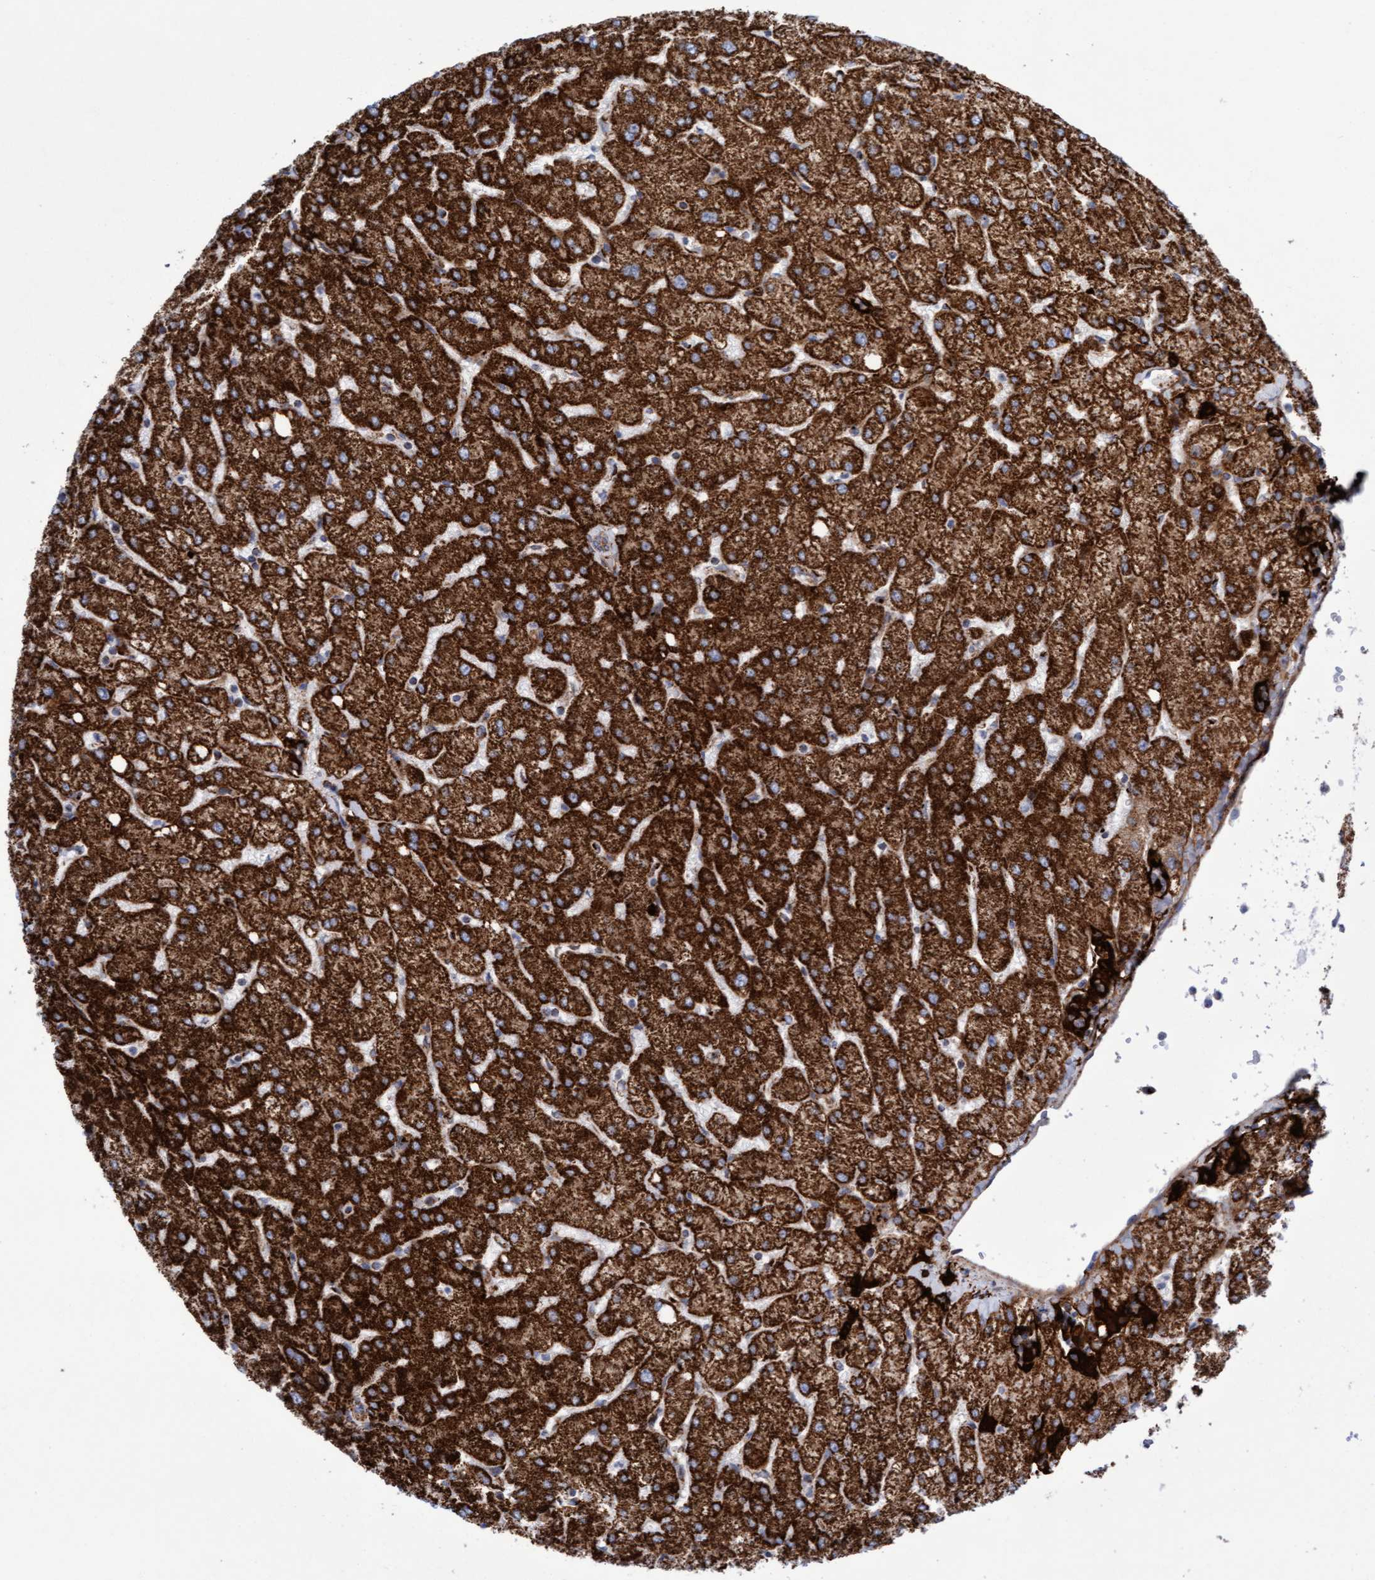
{"staining": {"intensity": "moderate", "quantity": ">75%", "location": "cytoplasmic/membranous"}, "tissue": "liver", "cell_type": "Cholangiocytes", "image_type": "normal", "snomed": [{"axis": "morphology", "description": "Normal tissue, NOS"}, {"axis": "topography", "description": "Liver"}], "caption": "About >75% of cholangiocytes in benign human liver display moderate cytoplasmic/membranous protein positivity as visualized by brown immunohistochemical staining.", "gene": "GGTA1", "patient": {"sex": "female", "age": 54}}